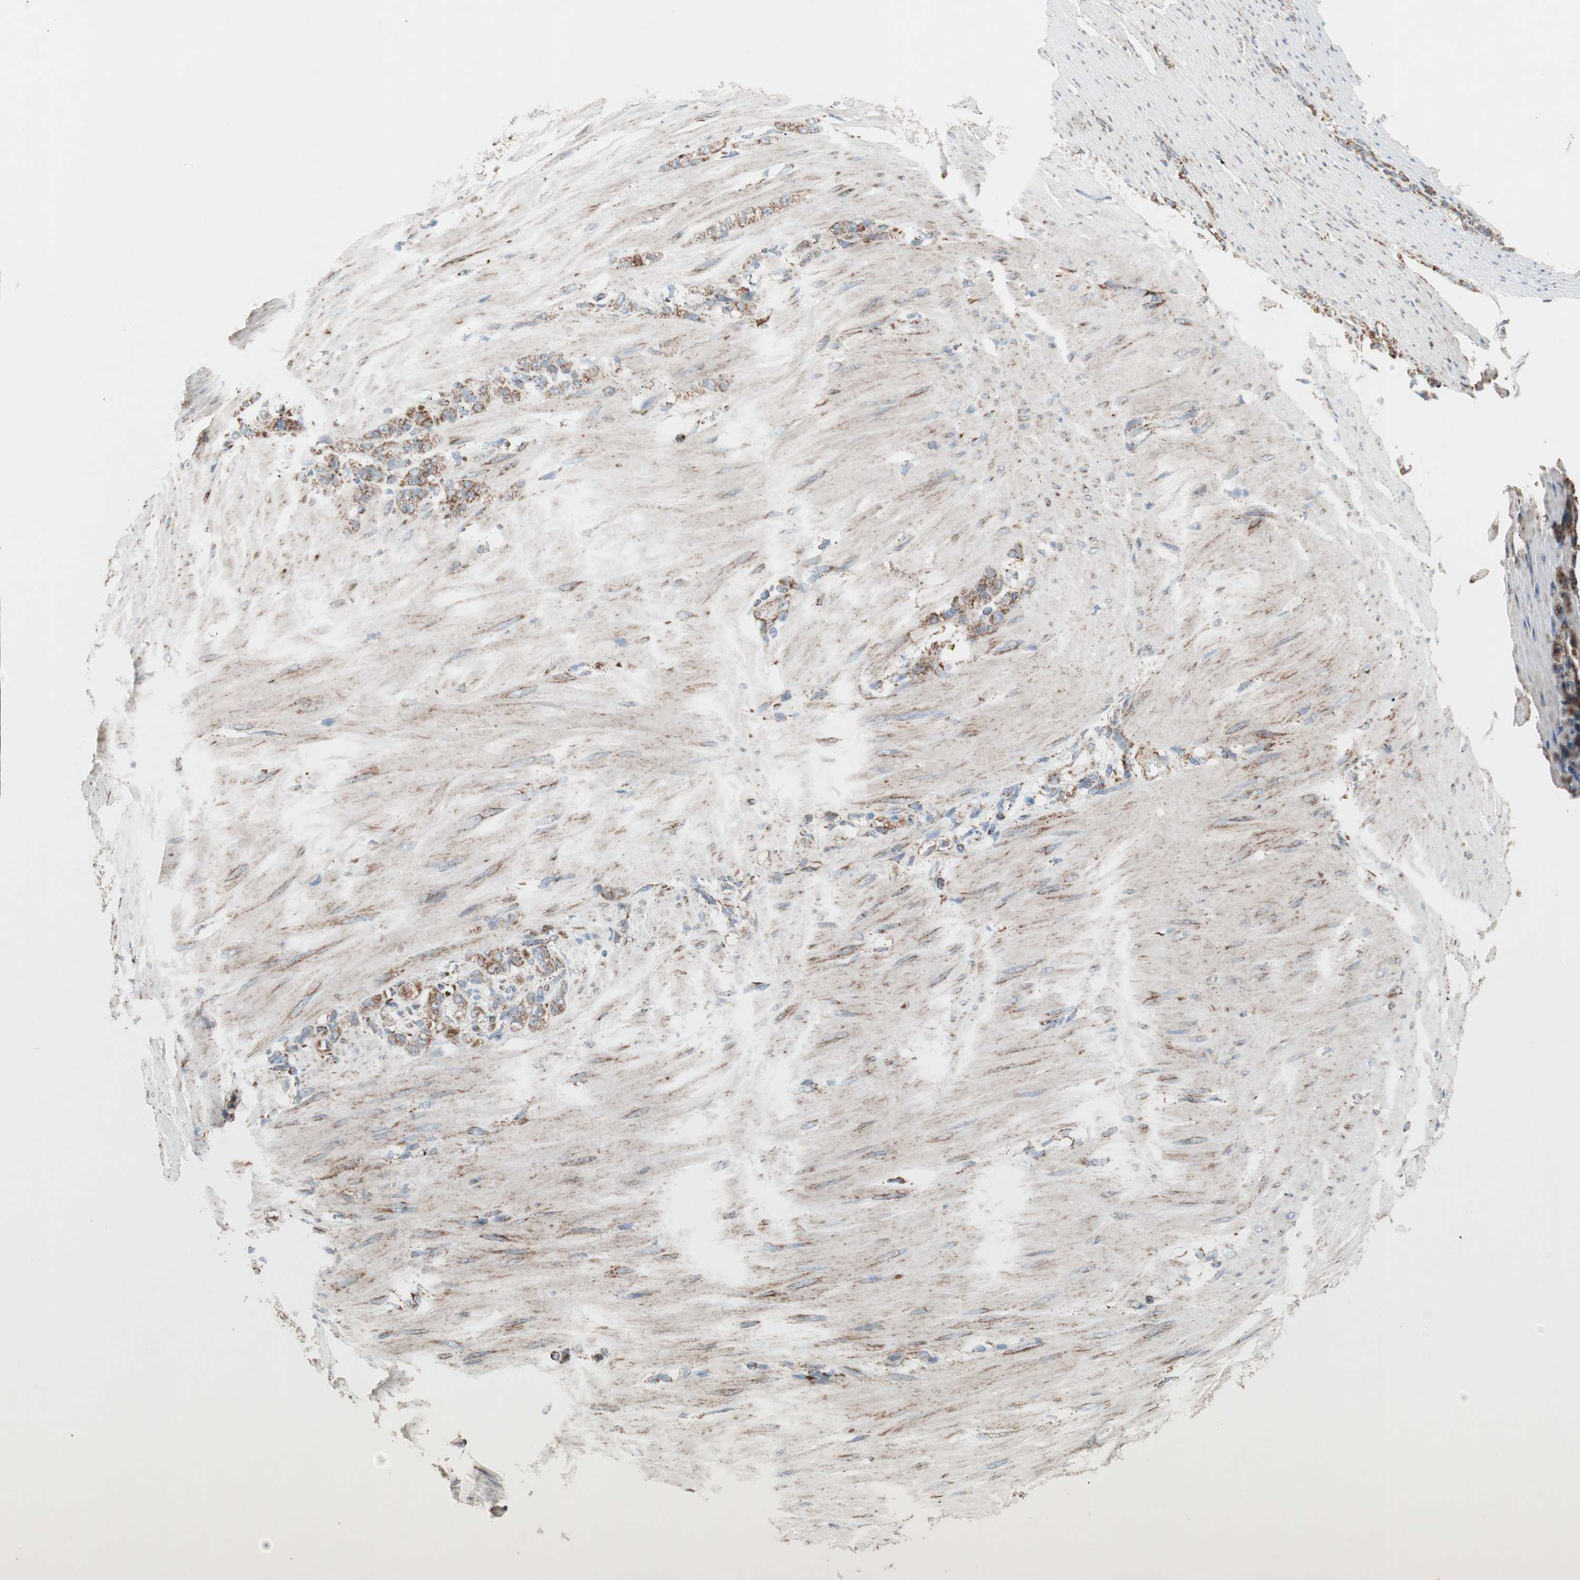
{"staining": {"intensity": "moderate", "quantity": ">75%", "location": "cytoplasmic/membranous"}, "tissue": "stomach cancer", "cell_type": "Tumor cells", "image_type": "cancer", "snomed": [{"axis": "morphology", "description": "Adenocarcinoma, NOS"}, {"axis": "topography", "description": "Stomach"}], "caption": "Moderate cytoplasmic/membranous positivity for a protein is appreciated in about >75% of tumor cells of stomach cancer using immunohistochemistry.", "gene": "PCSK4", "patient": {"sex": "male", "age": 82}}